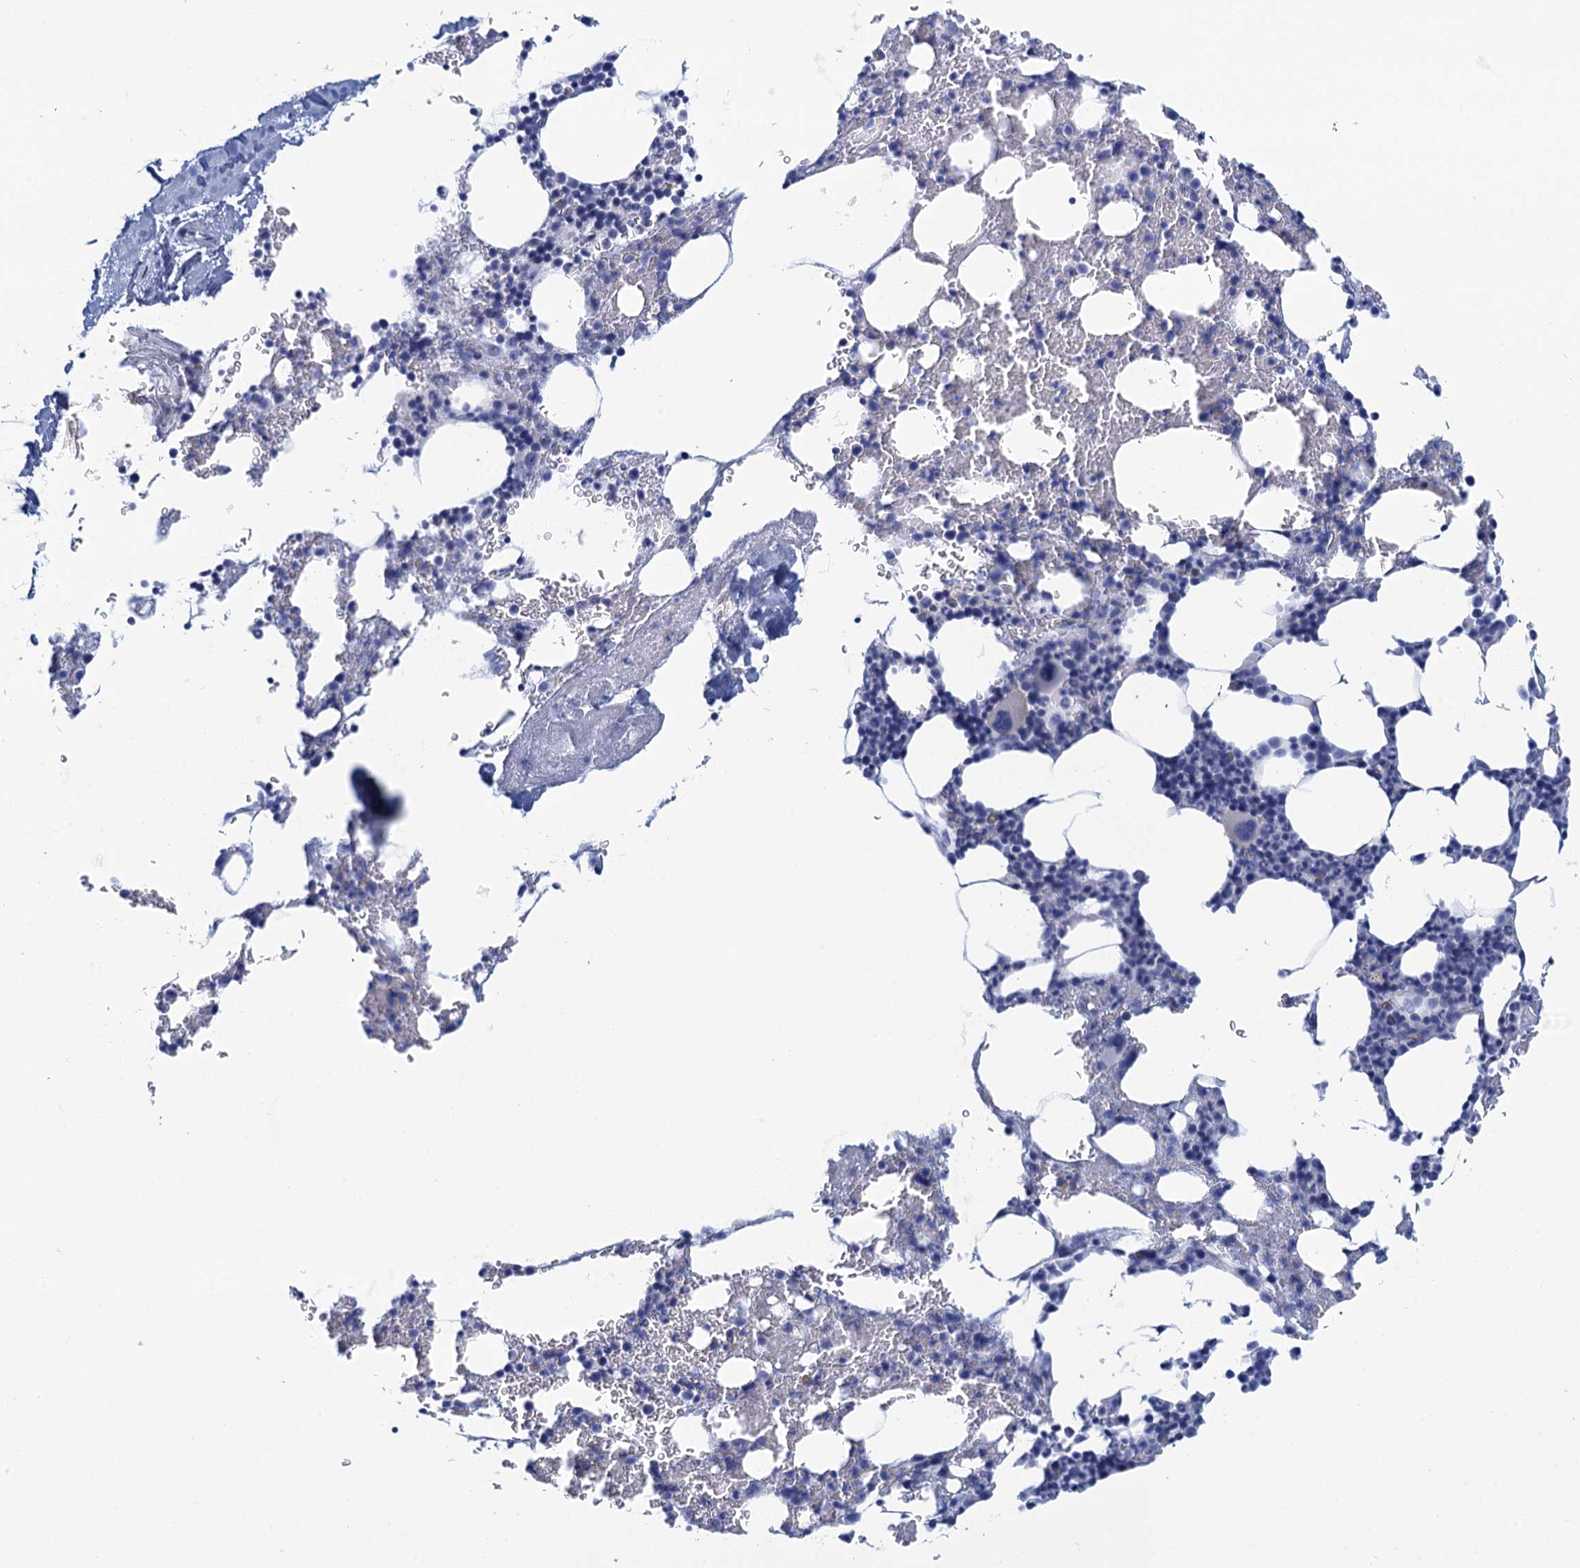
{"staining": {"intensity": "negative", "quantity": "none", "location": "none"}, "tissue": "bone marrow", "cell_type": "Hematopoietic cells", "image_type": "normal", "snomed": [{"axis": "morphology", "description": "Normal tissue, NOS"}, {"axis": "morphology", "description": "Inflammation, NOS"}, {"axis": "topography", "description": "Bone marrow"}], "caption": "This image is of unremarkable bone marrow stained with IHC to label a protein in brown with the nuclei are counter-stained blue. There is no staining in hematopoietic cells.", "gene": "CALML5", "patient": {"sex": "male", "age": 41}}